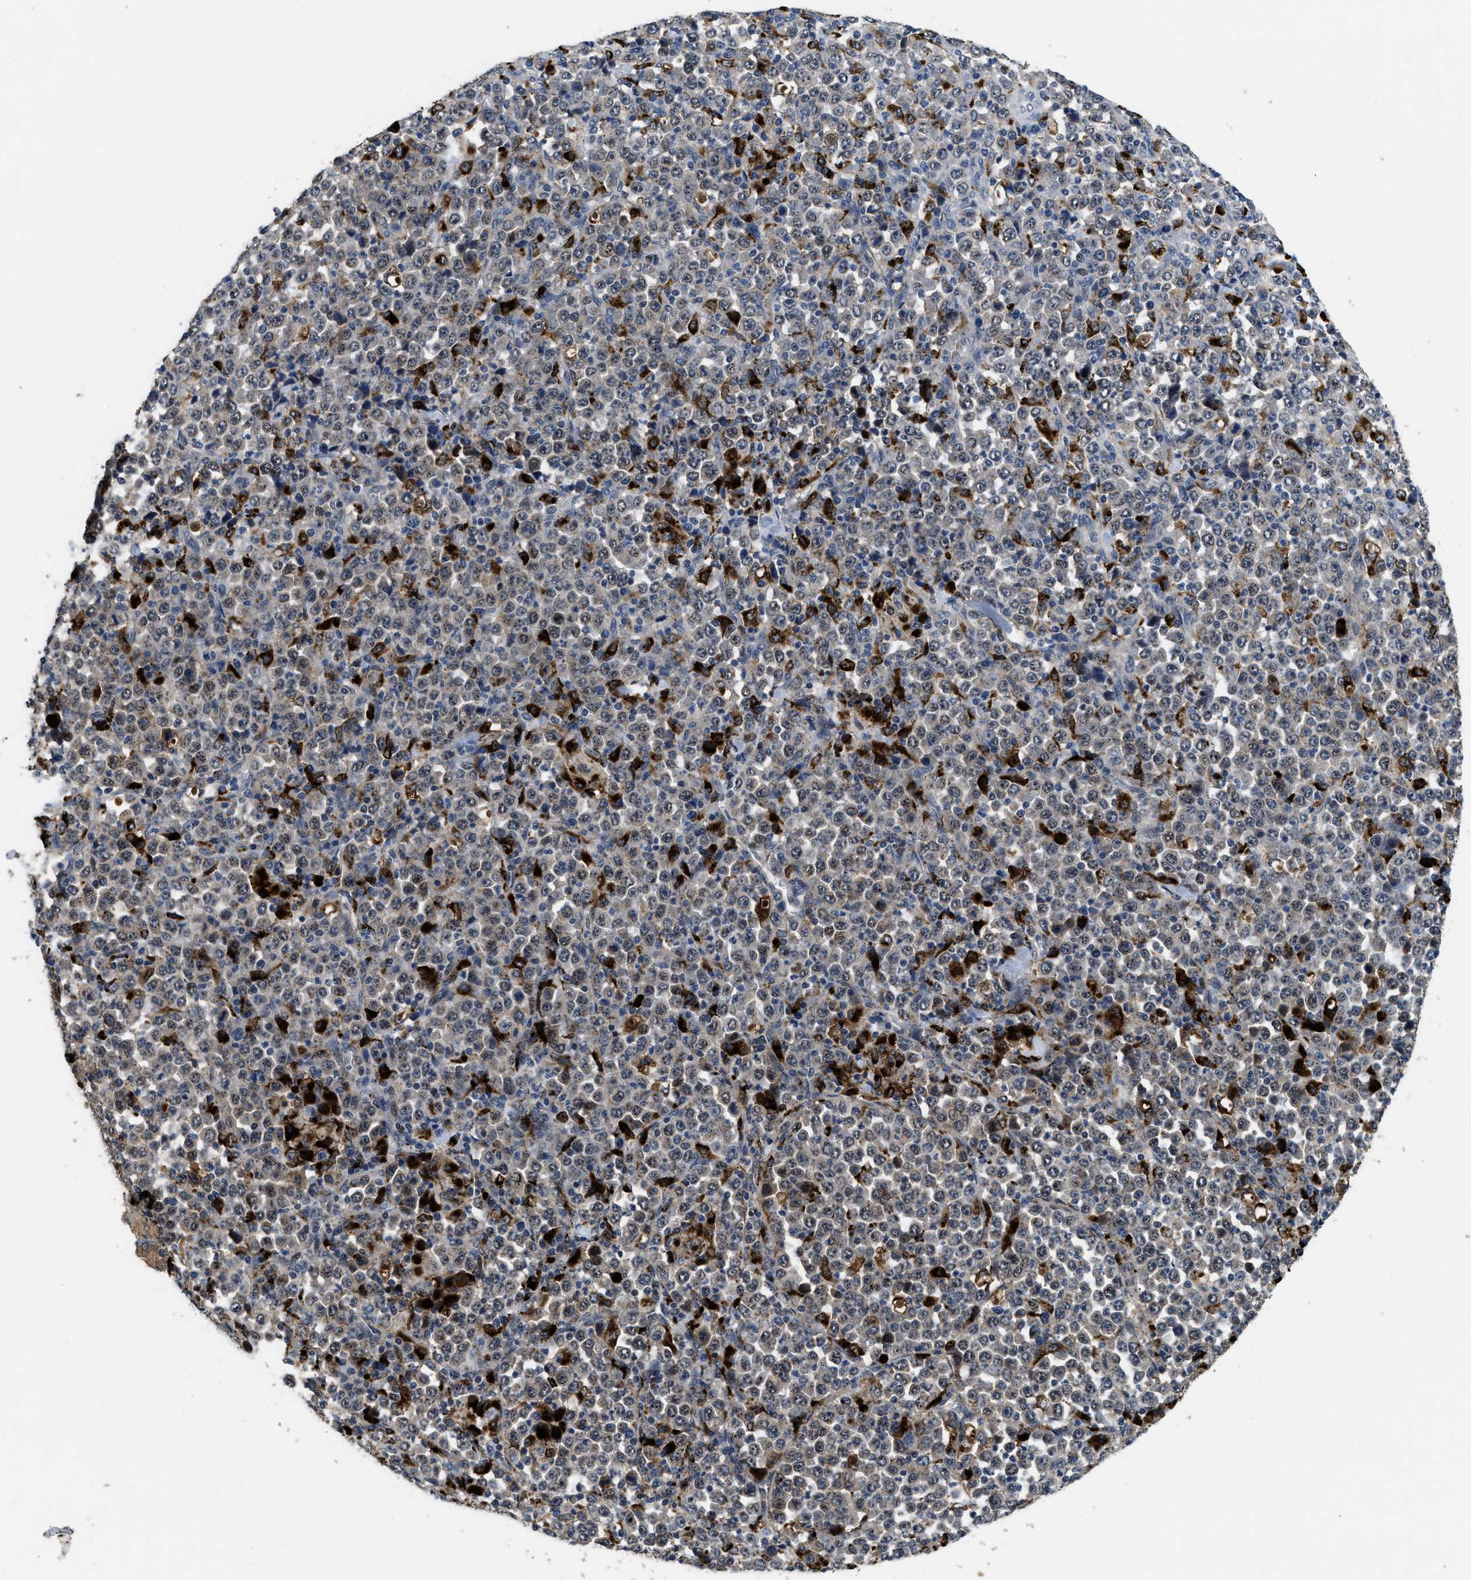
{"staining": {"intensity": "weak", "quantity": ">75%", "location": "cytoplasmic/membranous"}, "tissue": "stomach cancer", "cell_type": "Tumor cells", "image_type": "cancer", "snomed": [{"axis": "morphology", "description": "Normal tissue, NOS"}, {"axis": "morphology", "description": "Adenocarcinoma, NOS"}, {"axis": "topography", "description": "Stomach, upper"}, {"axis": "topography", "description": "Stomach"}], "caption": "Stomach cancer stained with a protein marker reveals weak staining in tumor cells.", "gene": "BMPR2", "patient": {"sex": "male", "age": 59}}